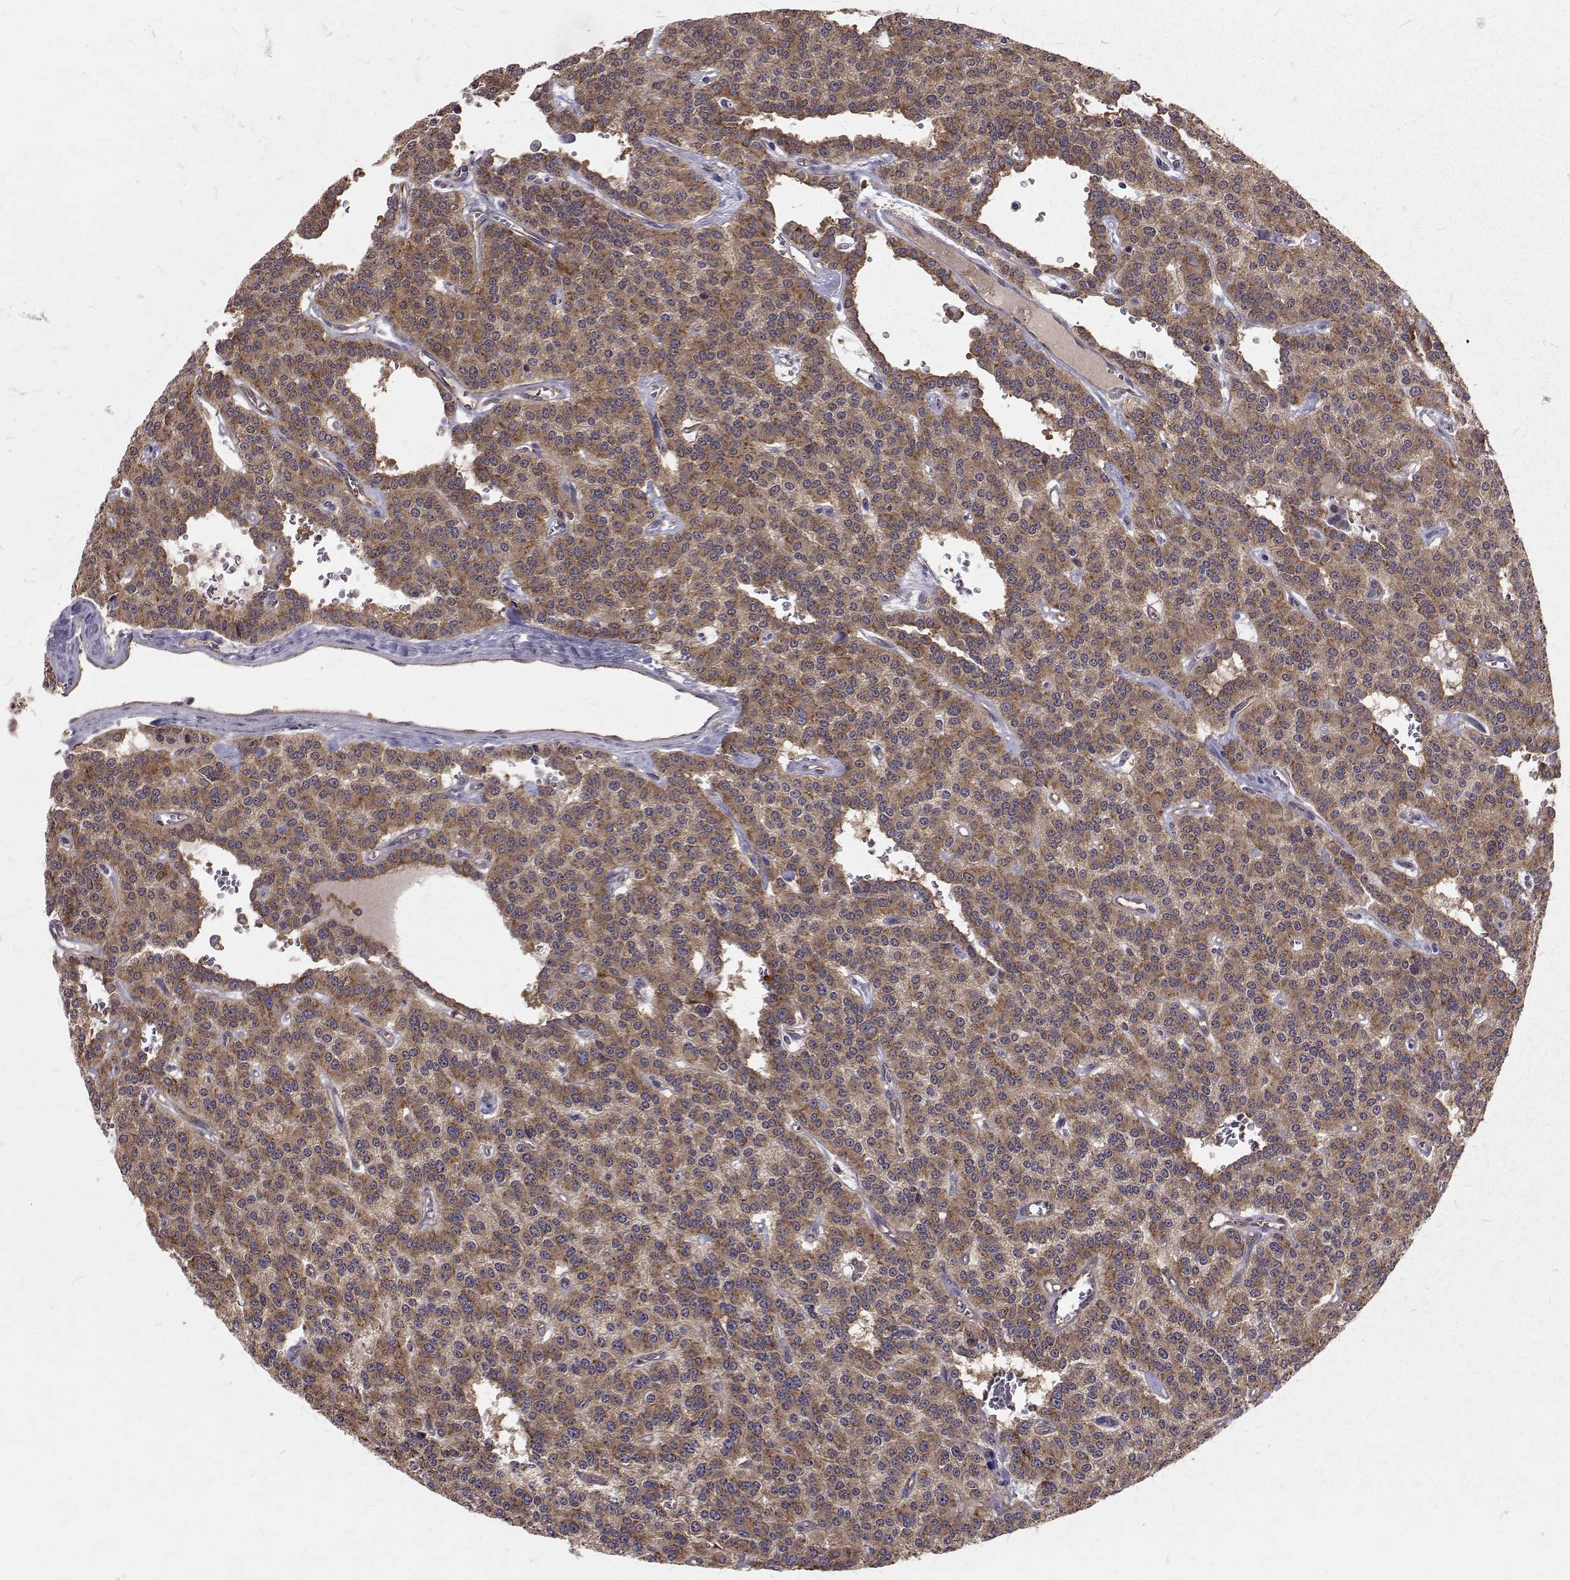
{"staining": {"intensity": "moderate", "quantity": ">75%", "location": "cytoplasmic/membranous"}, "tissue": "carcinoid", "cell_type": "Tumor cells", "image_type": "cancer", "snomed": [{"axis": "morphology", "description": "Carcinoid, malignant, NOS"}, {"axis": "topography", "description": "Lung"}], "caption": "Brown immunohistochemical staining in human carcinoid (malignant) demonstrates moderate cytoplasmic/membranous staining in about >75% of tumor cells.", "gene": "FARSB", "patient": {"sex": "female", "age": 71}}